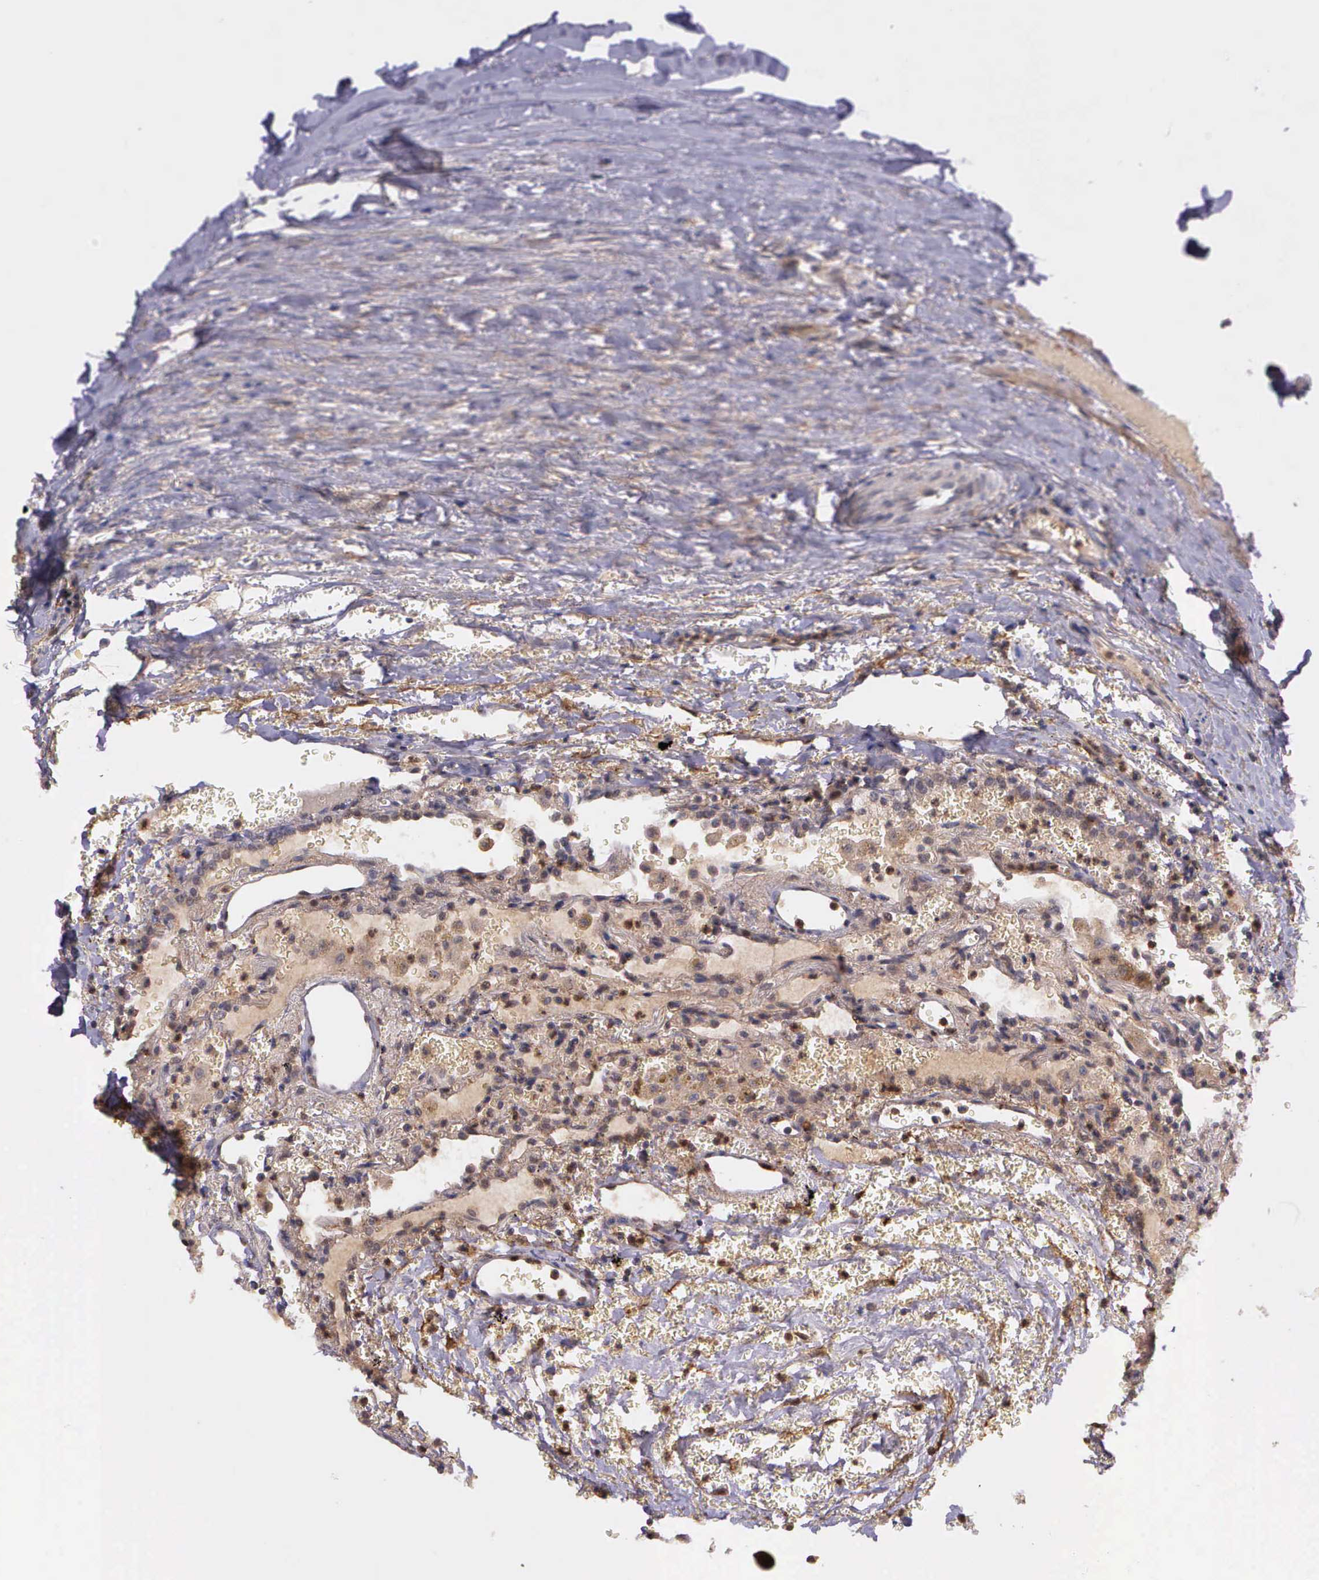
{"staining": {"intensity": "moderate", "quantity": ">75%", "location": "cytoplasmic/membranous"}, "tissue": "carcinoid", "cell_type": "Tumor cells", "image_type": "cancer", "snomed": [{"axis": "morphology", "description": "Carcinoid, malignant, NOS"}, {"axis": "topography", "description": "Bronchus"}], "caption": "A micrograph showing moderate cytoplasmic/membranous staining in approximately >75% of tumor cells in carcinoid (malignant), as visualized by brown immunohistochemical staining.", "gene": "PRICKLE3", "patient": {"sex": "male", "age": 55}}